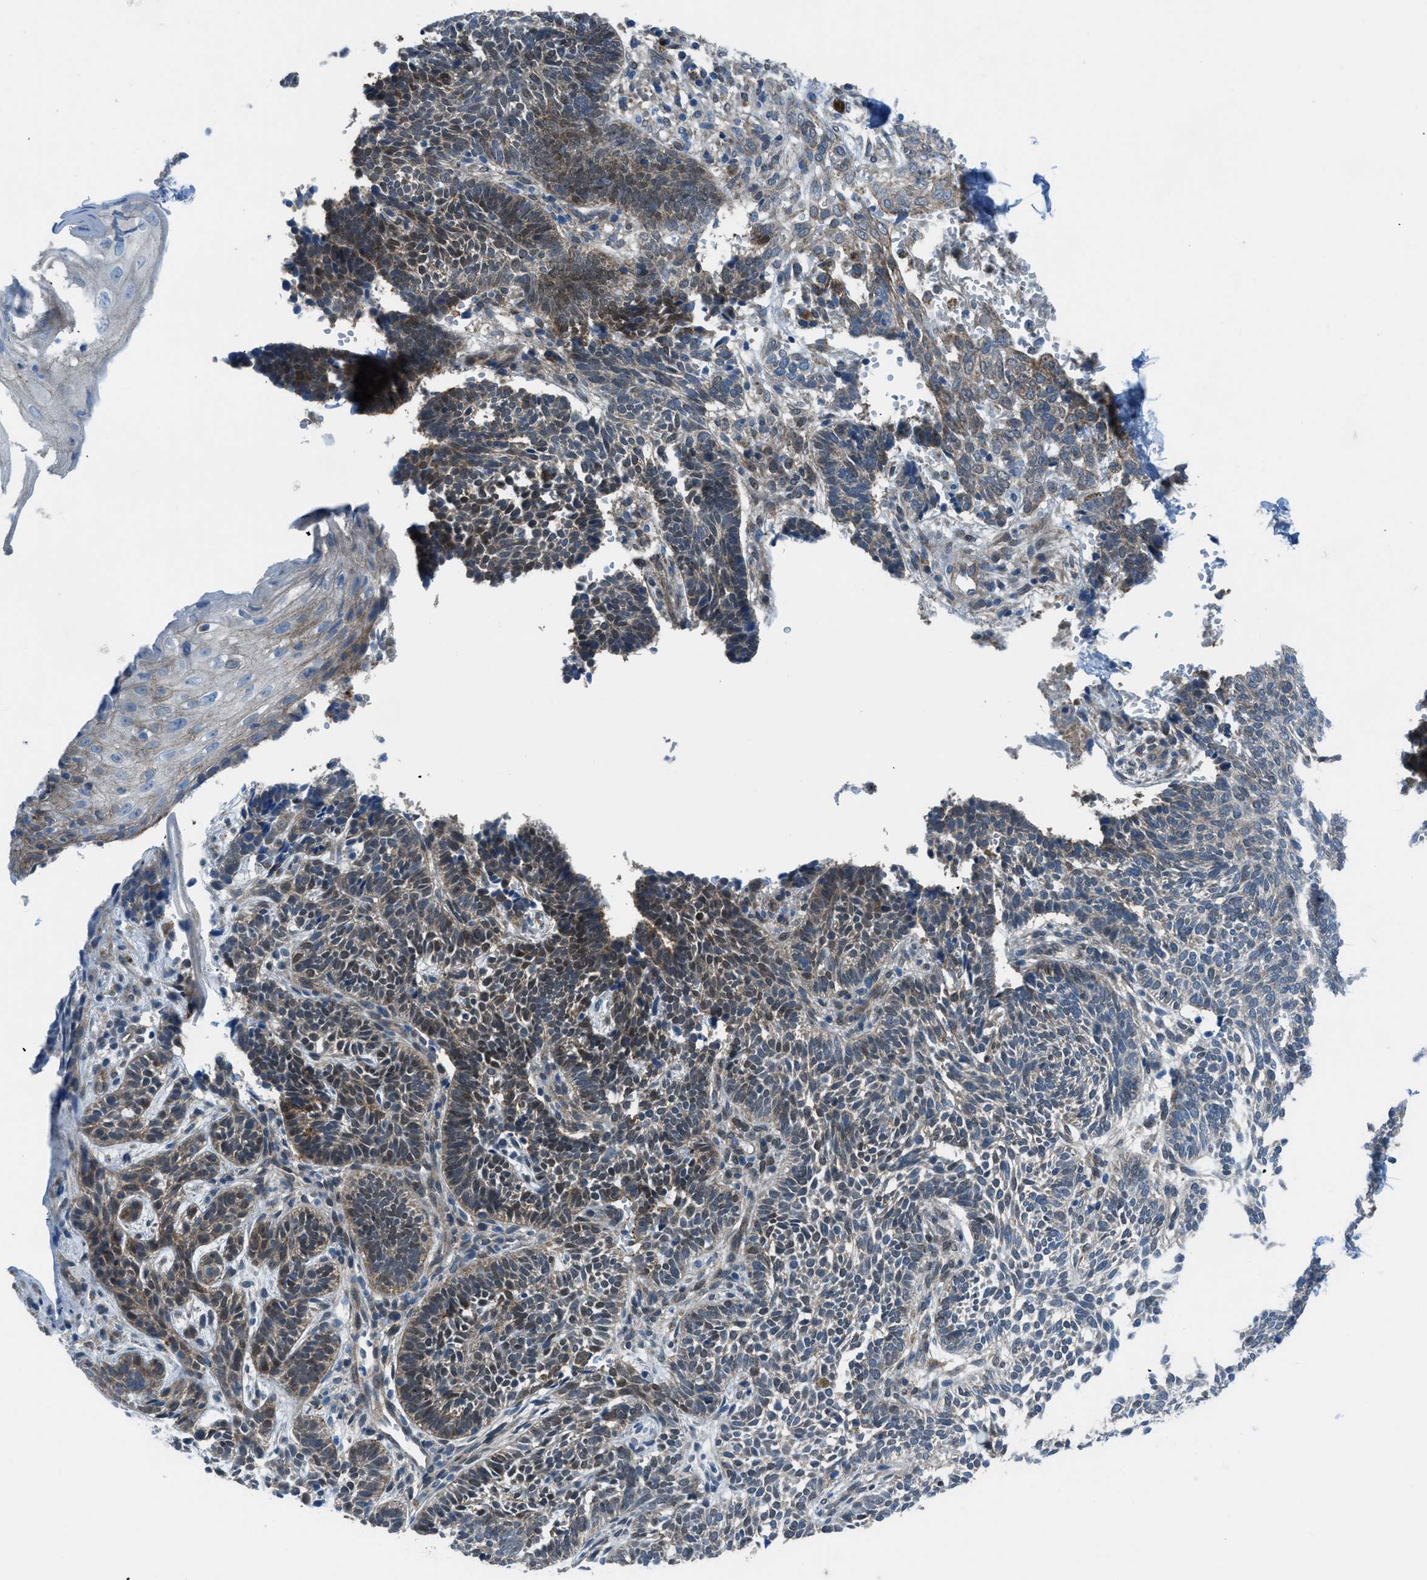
{"staining": {"intensity": "moderate", "quantity": "25%-75%", "location": "cytoplasmic/membranous,nuclear"}, "tissue": "skin cancer", "cell_type": "Tumor cells", "image_type": "cancer", "snomed": [{"axis": "morphology", "description": "Normal tissue, NOS"}, {"axis": "morphology", "description": "Basal cell carcinoma"}, {"axis": "topography", "description": "Skin"}], "caption": "Immunohistochemical staining of skin cancer displays medium levels of moderate cytoplasmic/membranous and nuclear protein staining in about 25%-75% of tumor cells.", "gene": "PRKN", "patient": {"sex": "male", "age": 87}}